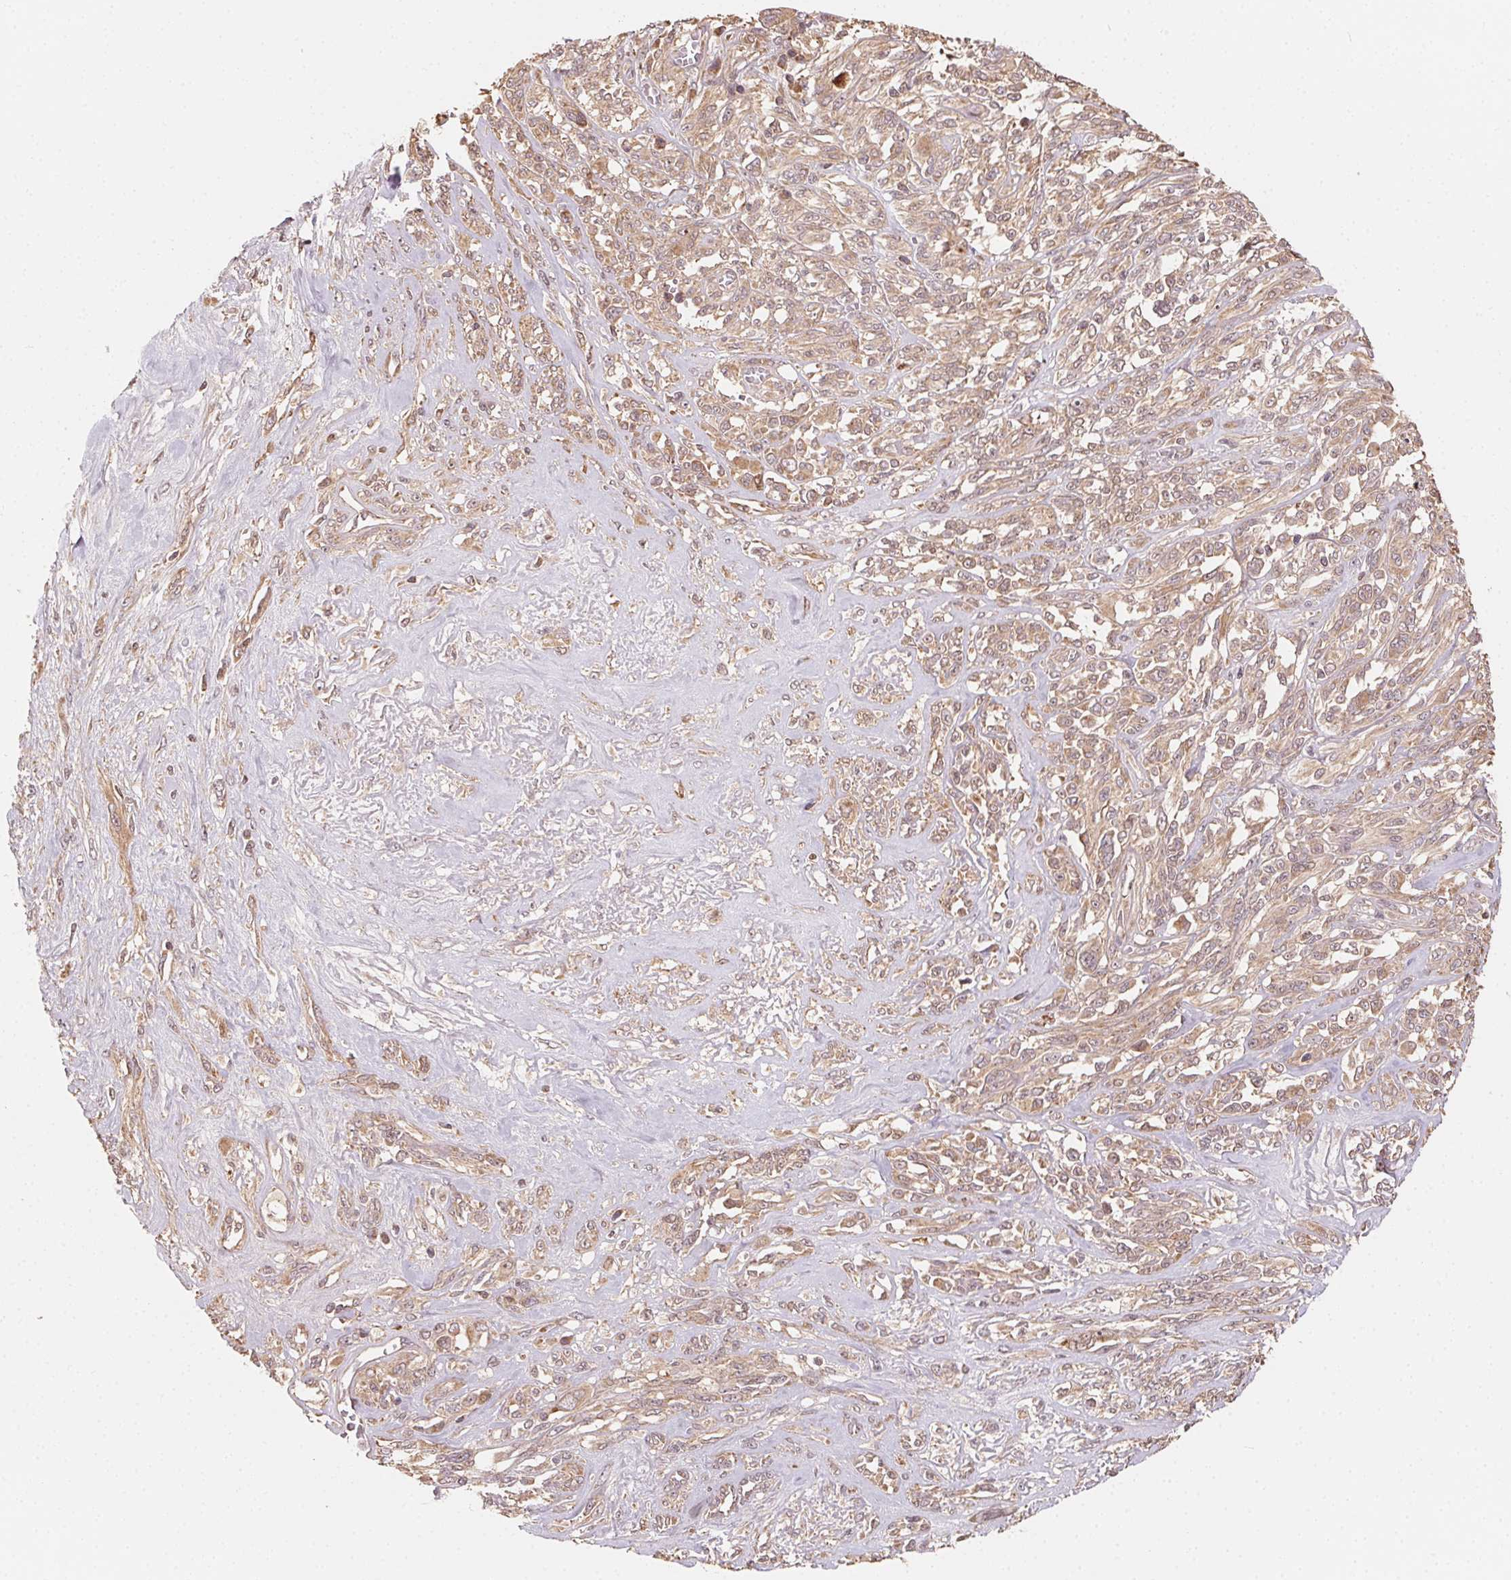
{"staining": {"intensity": "weak", "quantity": ">75%", "location": "cytoplasmic/membranous"}, "tissue": "melanoma", "cell_type": "Tumor cells", "image_type": "cancer", "snomed": [{"axis": "morphology", "description": "Malignant melanoma, NOS"}, {"axis": "topography", "description": "Skin"}], "caption": "Malignant melanoma stained with a brown dye reveals weak cytoplasmic/membranous positive staining in approximately >75% of tumor cells.", "gene": "WBP2", "patient": {"sex": "female", "age": 91}}